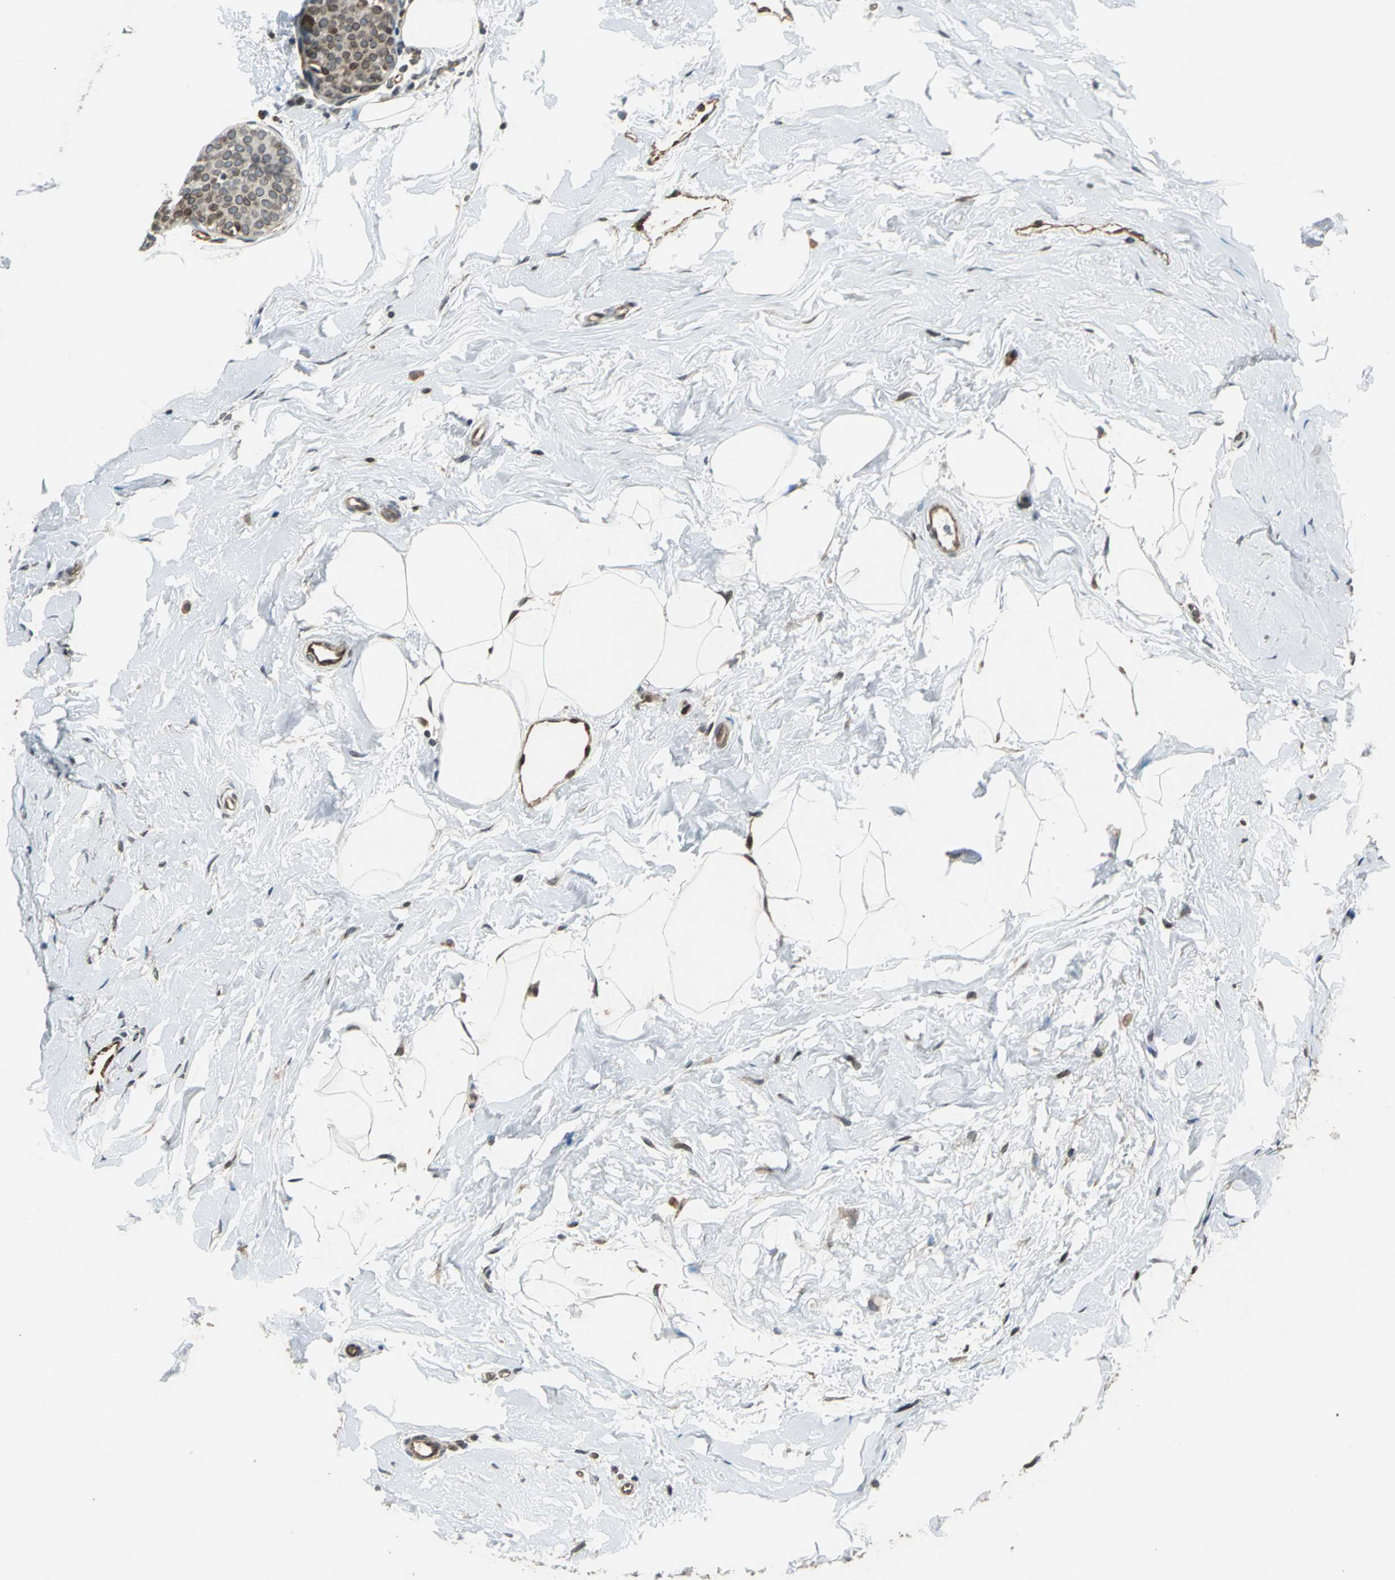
{"staining": {"intensity": "moderate", "quantity": "<25%", "location": "cytoplasmic/membranous,nuclear"}, "tissue": "breast cancer", "cell_type": "Tumor cells", "image_type": "cancer", "snomed": [{"axis": "morphology", "description": "Lobular carcinoma, in situ"}, {"axis": "morphology", "description": "Lobular carcinoma"}, {"axis": "topography", "description": "Breast"}], "caption": "Immunohistochemistry photomicrograph of lobular carcinoma in situ (breast) stained for a protein (brown), which demonstrates low levels of moderate cytoplasmic/membranous and nuclear expression in about <25% of tumor cells.", "gene": "BRIP1", "patient": {"sex": "female", "age": 41}}